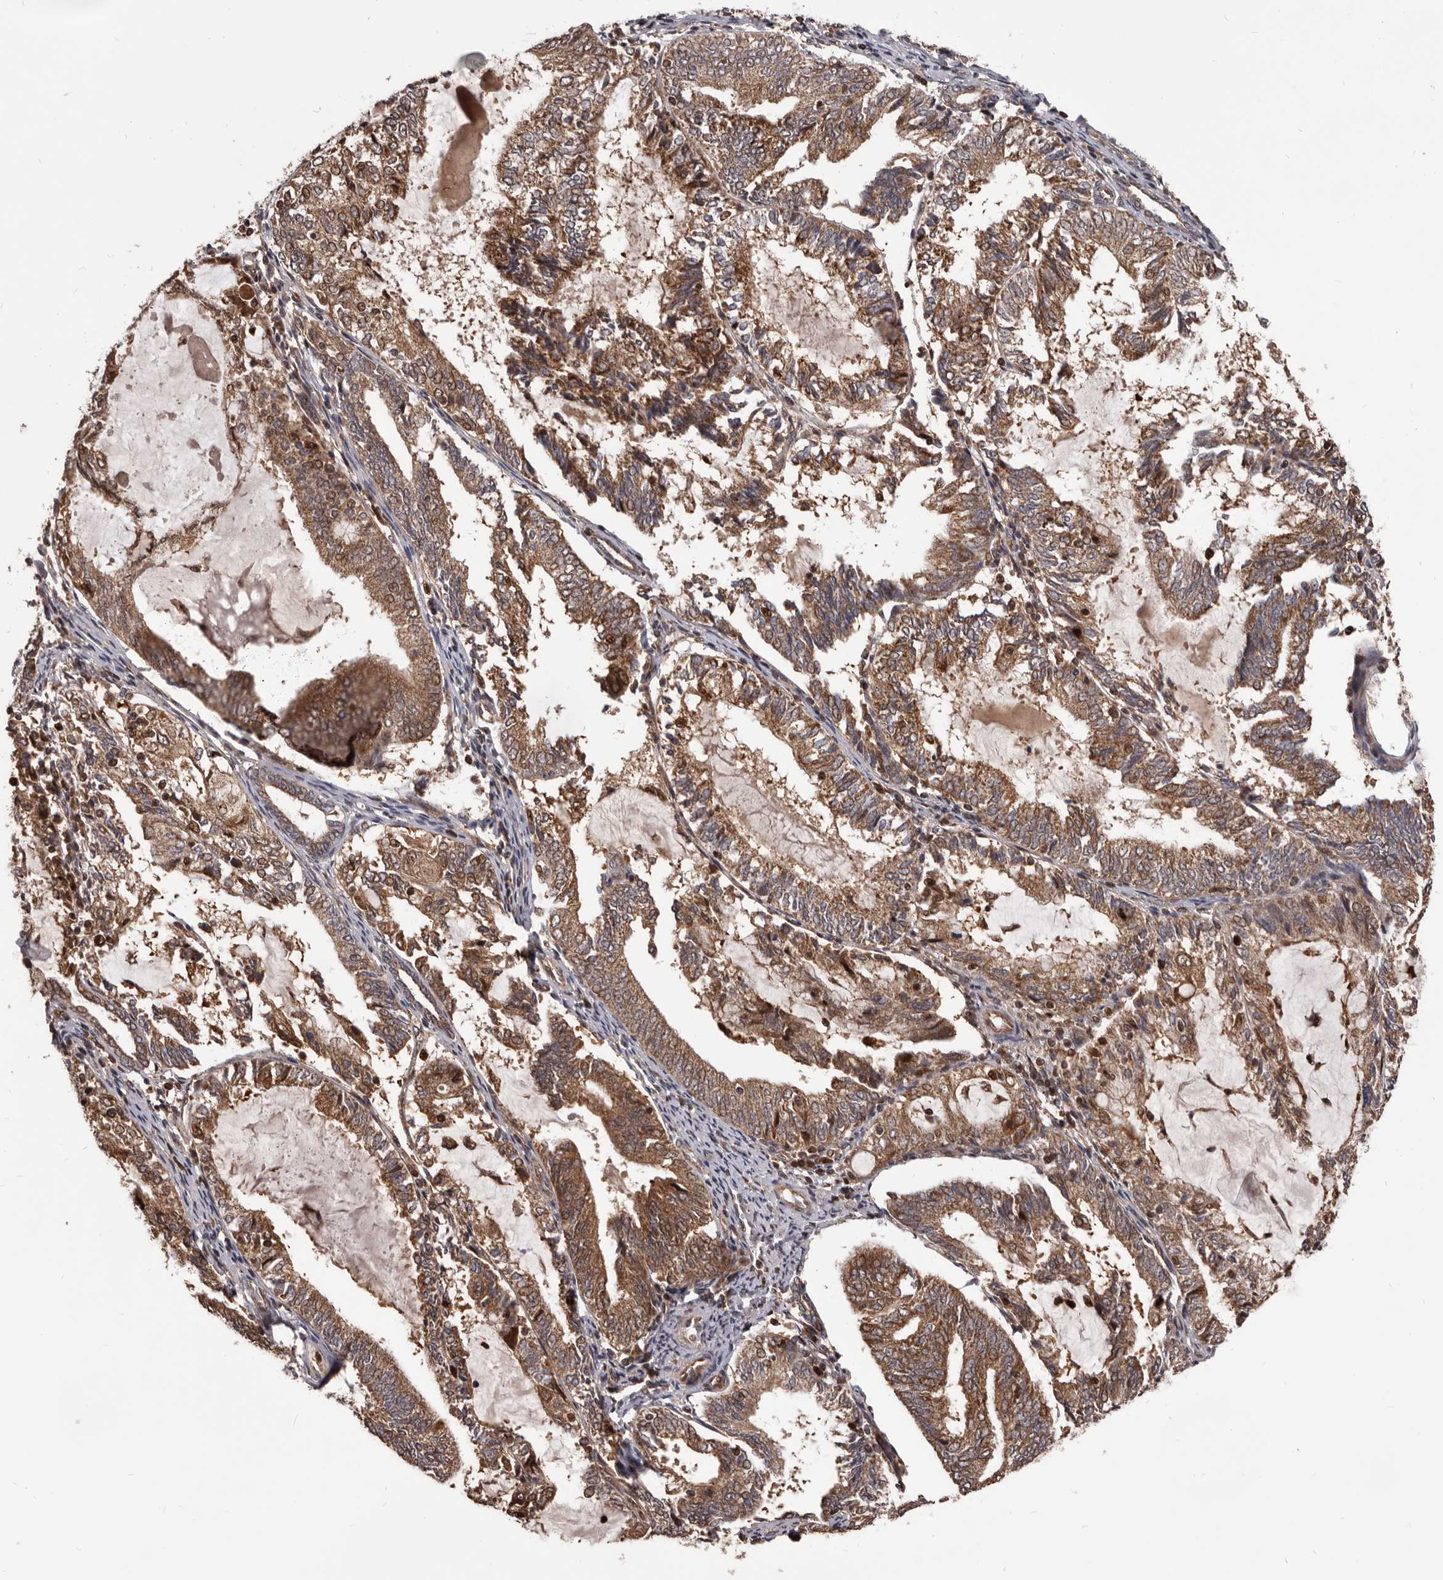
{"staining": {"intensity": "moderate", "quantity": ">75%", "location": "cytoplasmic/membranous,nuclear"}, "tissue": "endometrial cancer", "cell_type": "Tumor cells", "image_type": "cancer", "snomed": [{"axis": "morphology", "description": "Adenocarcinoma, NOS"}, {"axis": "topography", "description": "Endometrium"}], "caption": "IHC photomicrograph of neoplastic tissue: endometrial adenocarcinoma stained using IHC reveals medium levels of moderate protein expression localized specifically in the cytoplasmic/membranous and nuclear of tumor cells, appearing as a cytoplasmic/membranous and nuclear brown color.", "gene": "MAP3K14", "patient": {"sex": "female", "age": 81}}